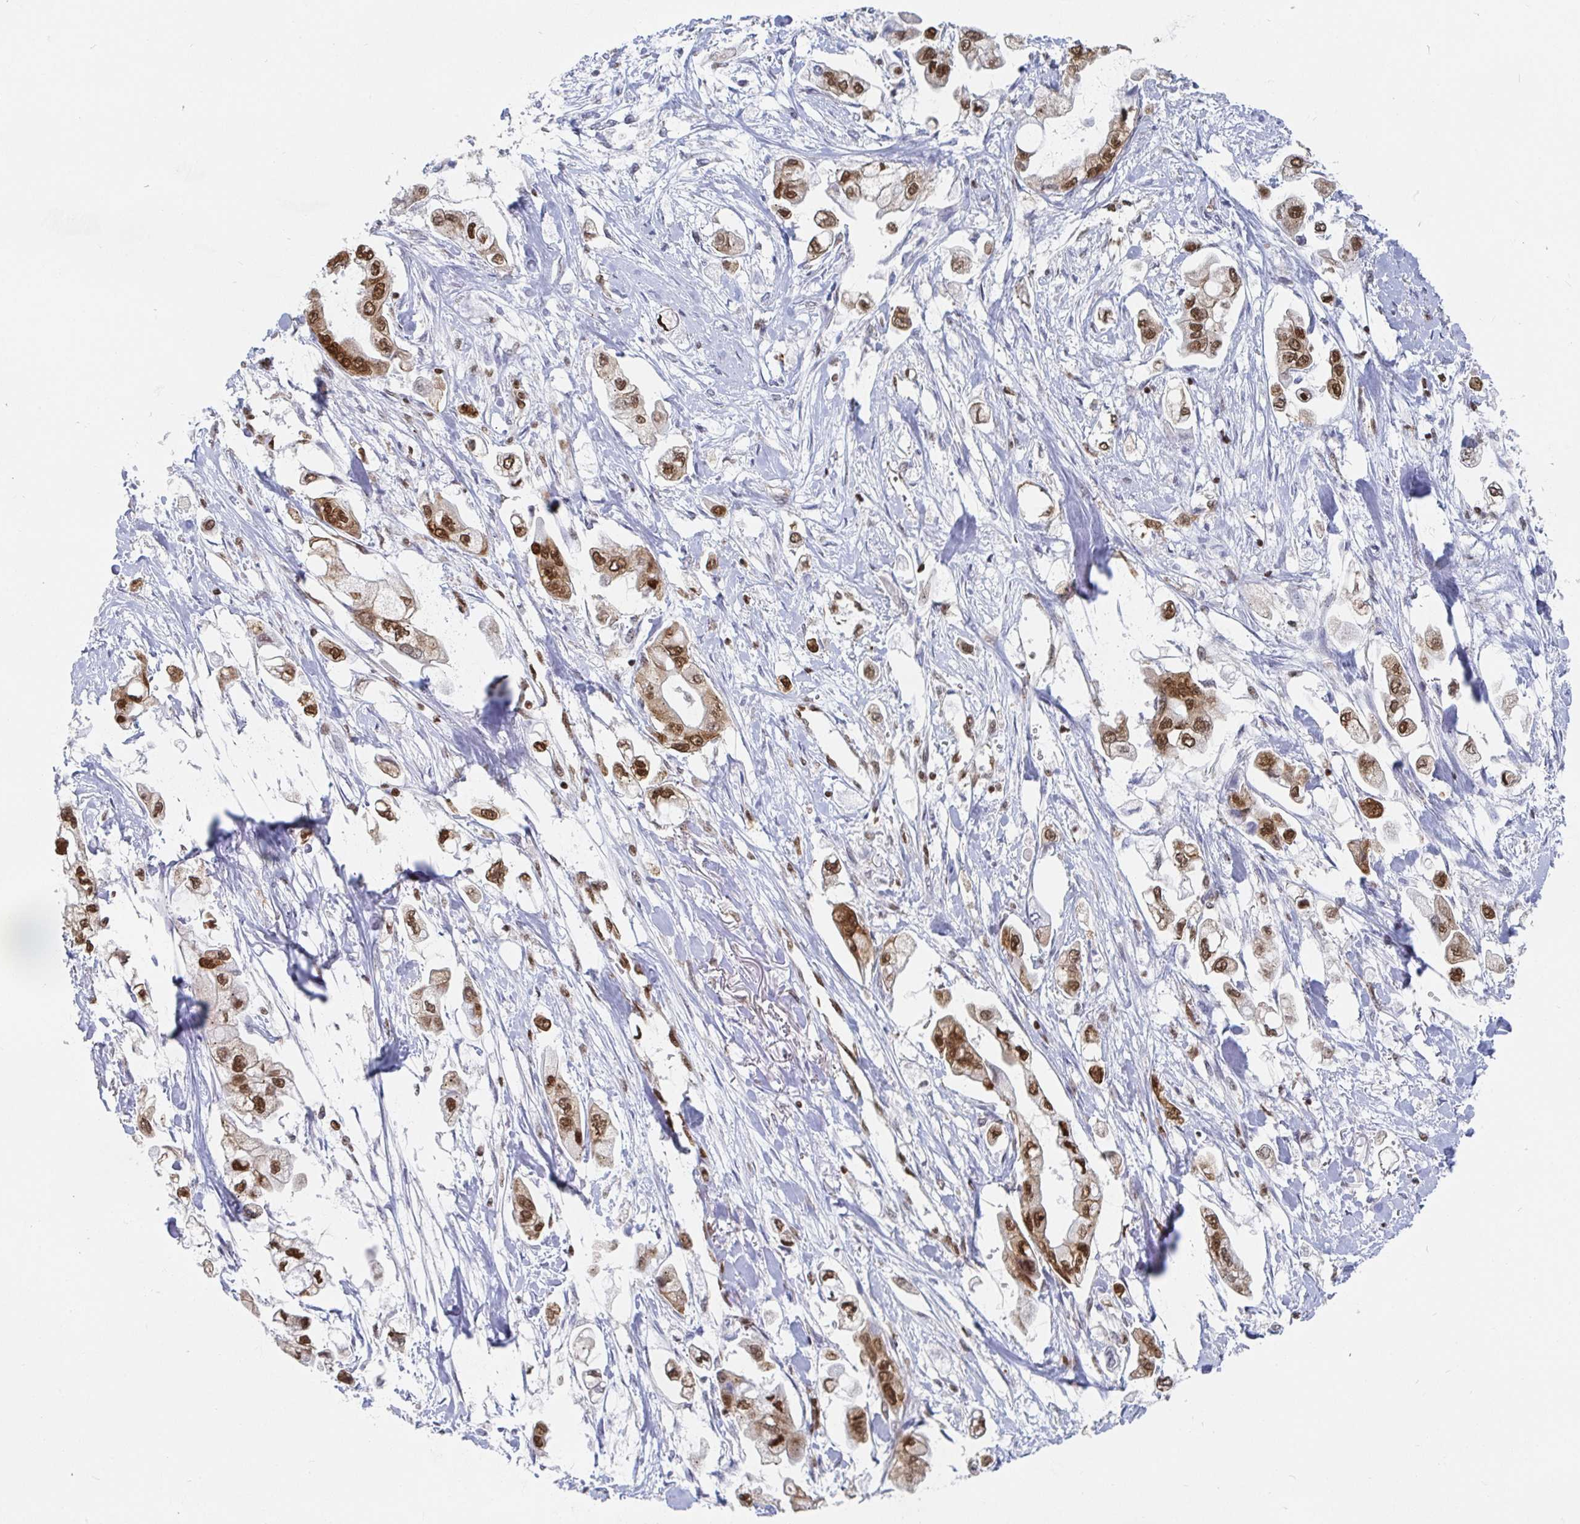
{"staining": {"intensity": "strong", "quantity": ">75%", "location": "nuclear"}, "tissue": "stomach cancer", "cell_type": "Tumor cells", "image_type": "cancer", "snomed": [{"axis": "morphology", "description": "Adenocarcinoma, NOS"}, {"axis": "topography", "description": "Stomach"}], "caption": "The image demonstrates staining of stomach adenocarcinoma, revealing strong nuclear protein positivity (brown color) within tumor cells.", "gene": "EWSR1", "patient": {"sex": "male", "age": 62}}